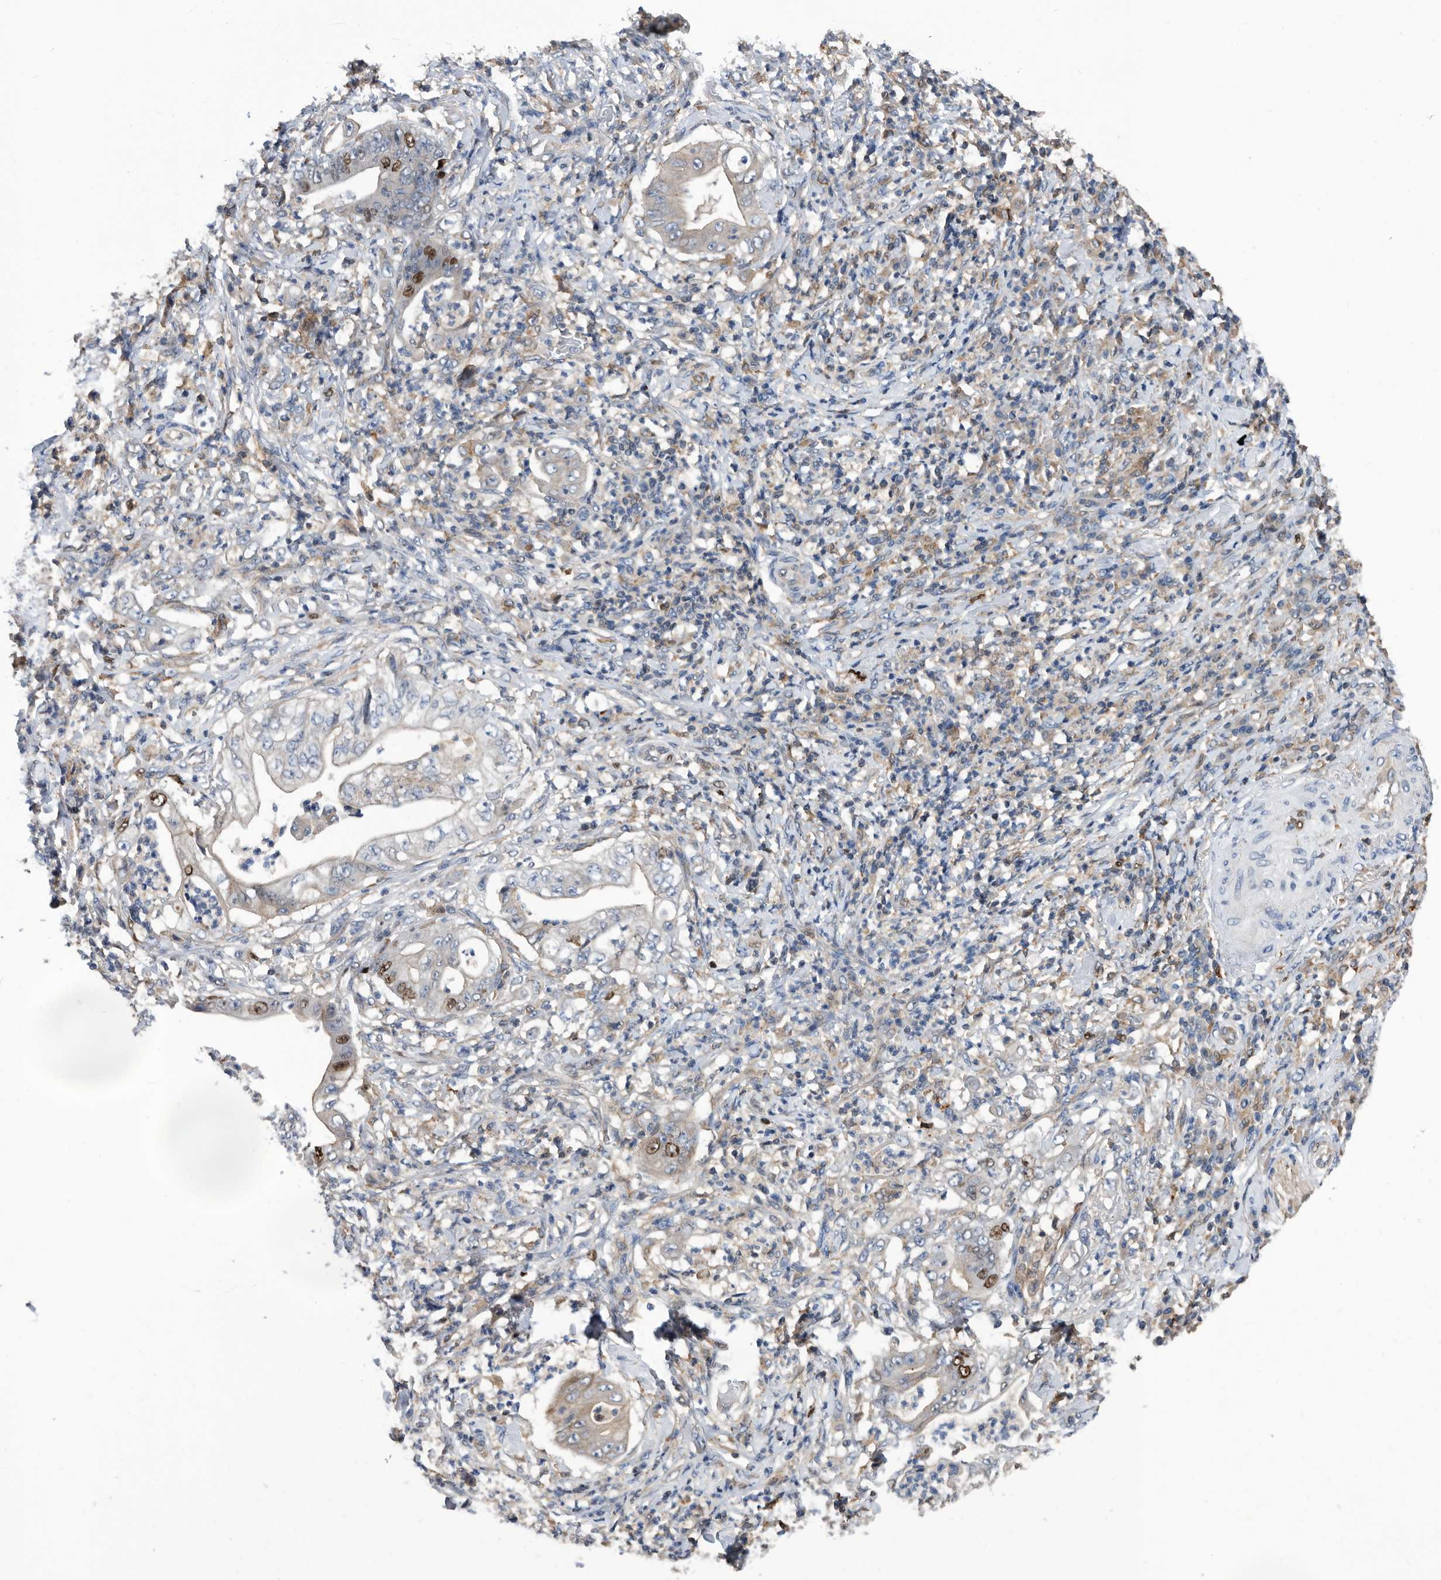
{"staining": {"intensity": "strong", "quantity": "25%-75%", "location": "nuclear"}, "tissue": "stomach cancer", "cell_type": "Tumor cells", "image_type": "cancer", "snomed": [{"axis": "morphology", "description": "Adenocarcinoma, NOS"}, {"axis": "topography", "description": "Stomach"}], "caption": "High-magnification brightfield microscopy of adenocarcinoma (stomach) stained with DAB (3,3'-diaminobenzidine) (brown) and counterstained with hematoxylin (blue). tumor cells exhibit strong nuclear staining is seen in approximately25%-75% of cells.", "gene": "ATAD2", "patient": {"sex": "female", "age": 73}}